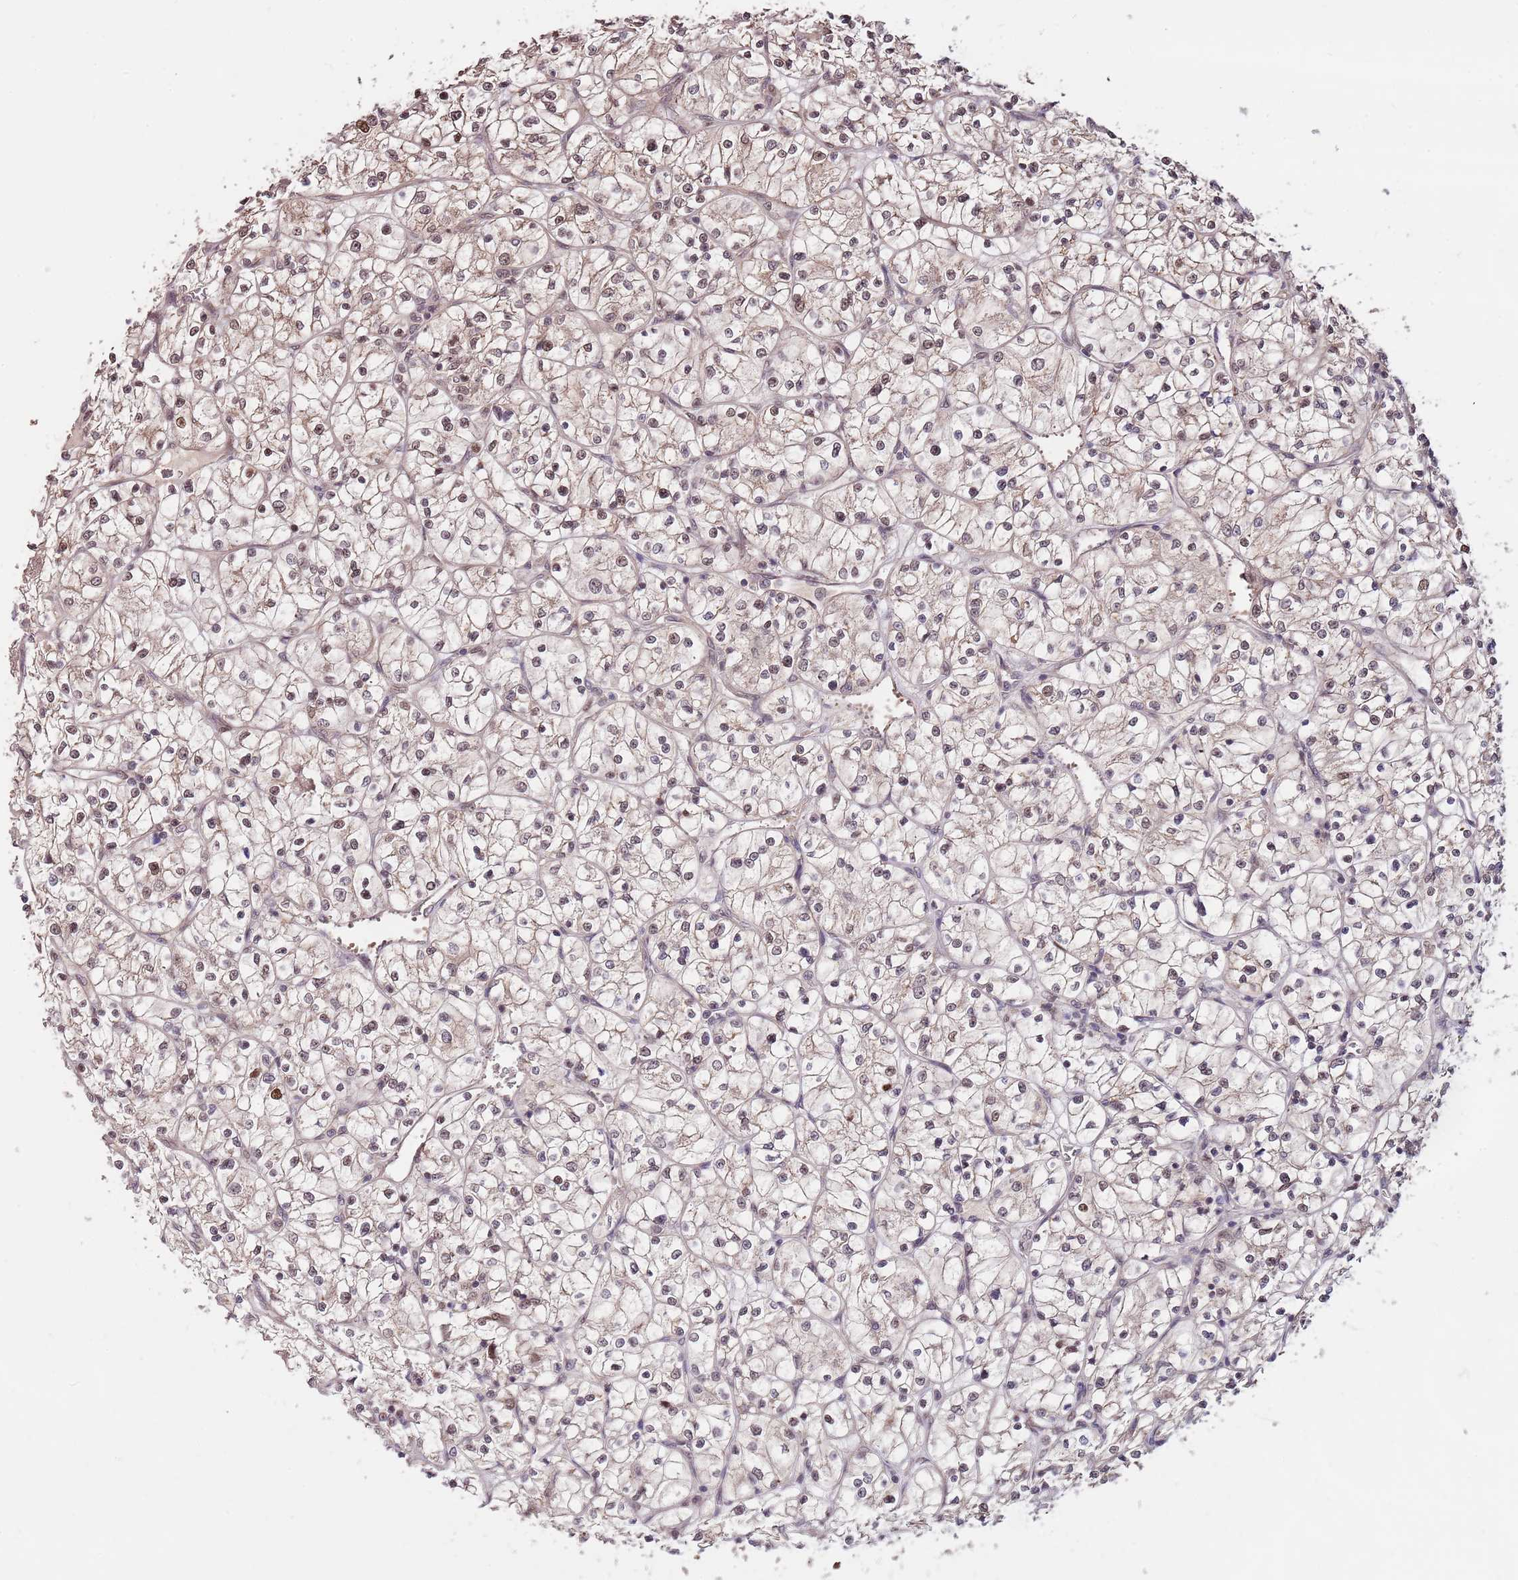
{"staining": {"intensity": "moderate", "quantity": "25%-75%", "location": "nuclear"}, "tissue": "renal cancer", "cell_type": "Tumor cells", "image_type": "cancer", "snomed": [{"axis": "morphology", "description": "Adenocarcinoma, NOS"}, {"axis": "topography", "description": "Kidney"}], "caption": "Renal cancer was stained to show a protein in brown. There is medium levels of moderate nuclear expression in about 25%-75% of tumor cells.", "gene": "RIF1", "patient": {"sex": "female", "age": 64}}